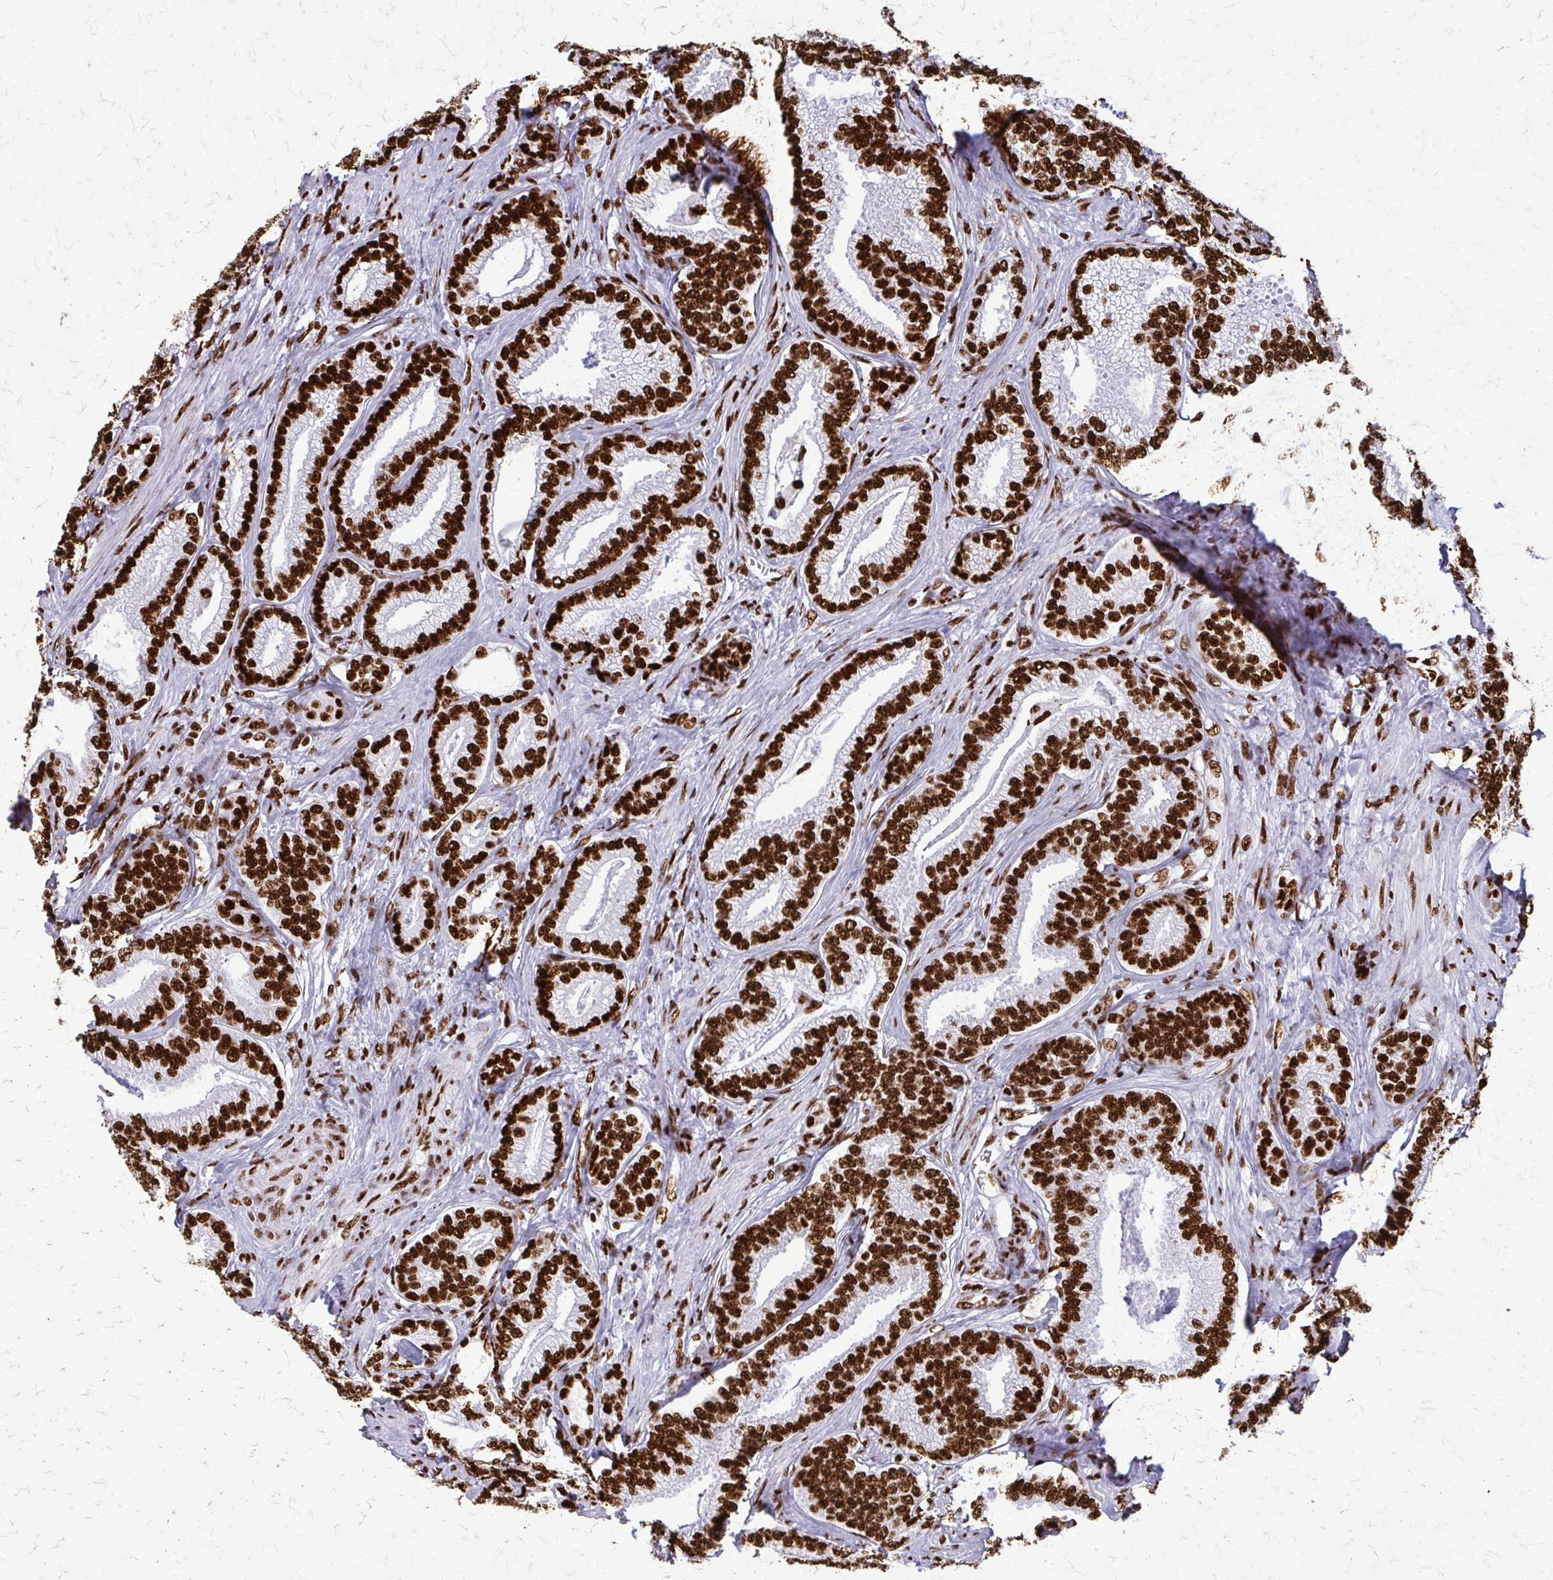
{"staining": {"intensity": "strong", "quantity": ">75%", "location": "nuclear"}, "tissue": "prostate cancer", "cell_type": "Tumor cells", "image_type": "cancer", "snomed": [{"axis": "morphology", "description": "Adenocarcinoma, Low grade"}, {"axis": "topography", "description": "Prostate"}], "caption": "Adenocarcinoma (low-grade) (prostate) stained with IHC displays strong nuclear expression in approximately >75% of tumor cells.", "gene": "SFPQ", "patient": {"sex": "male", "age": 63}}